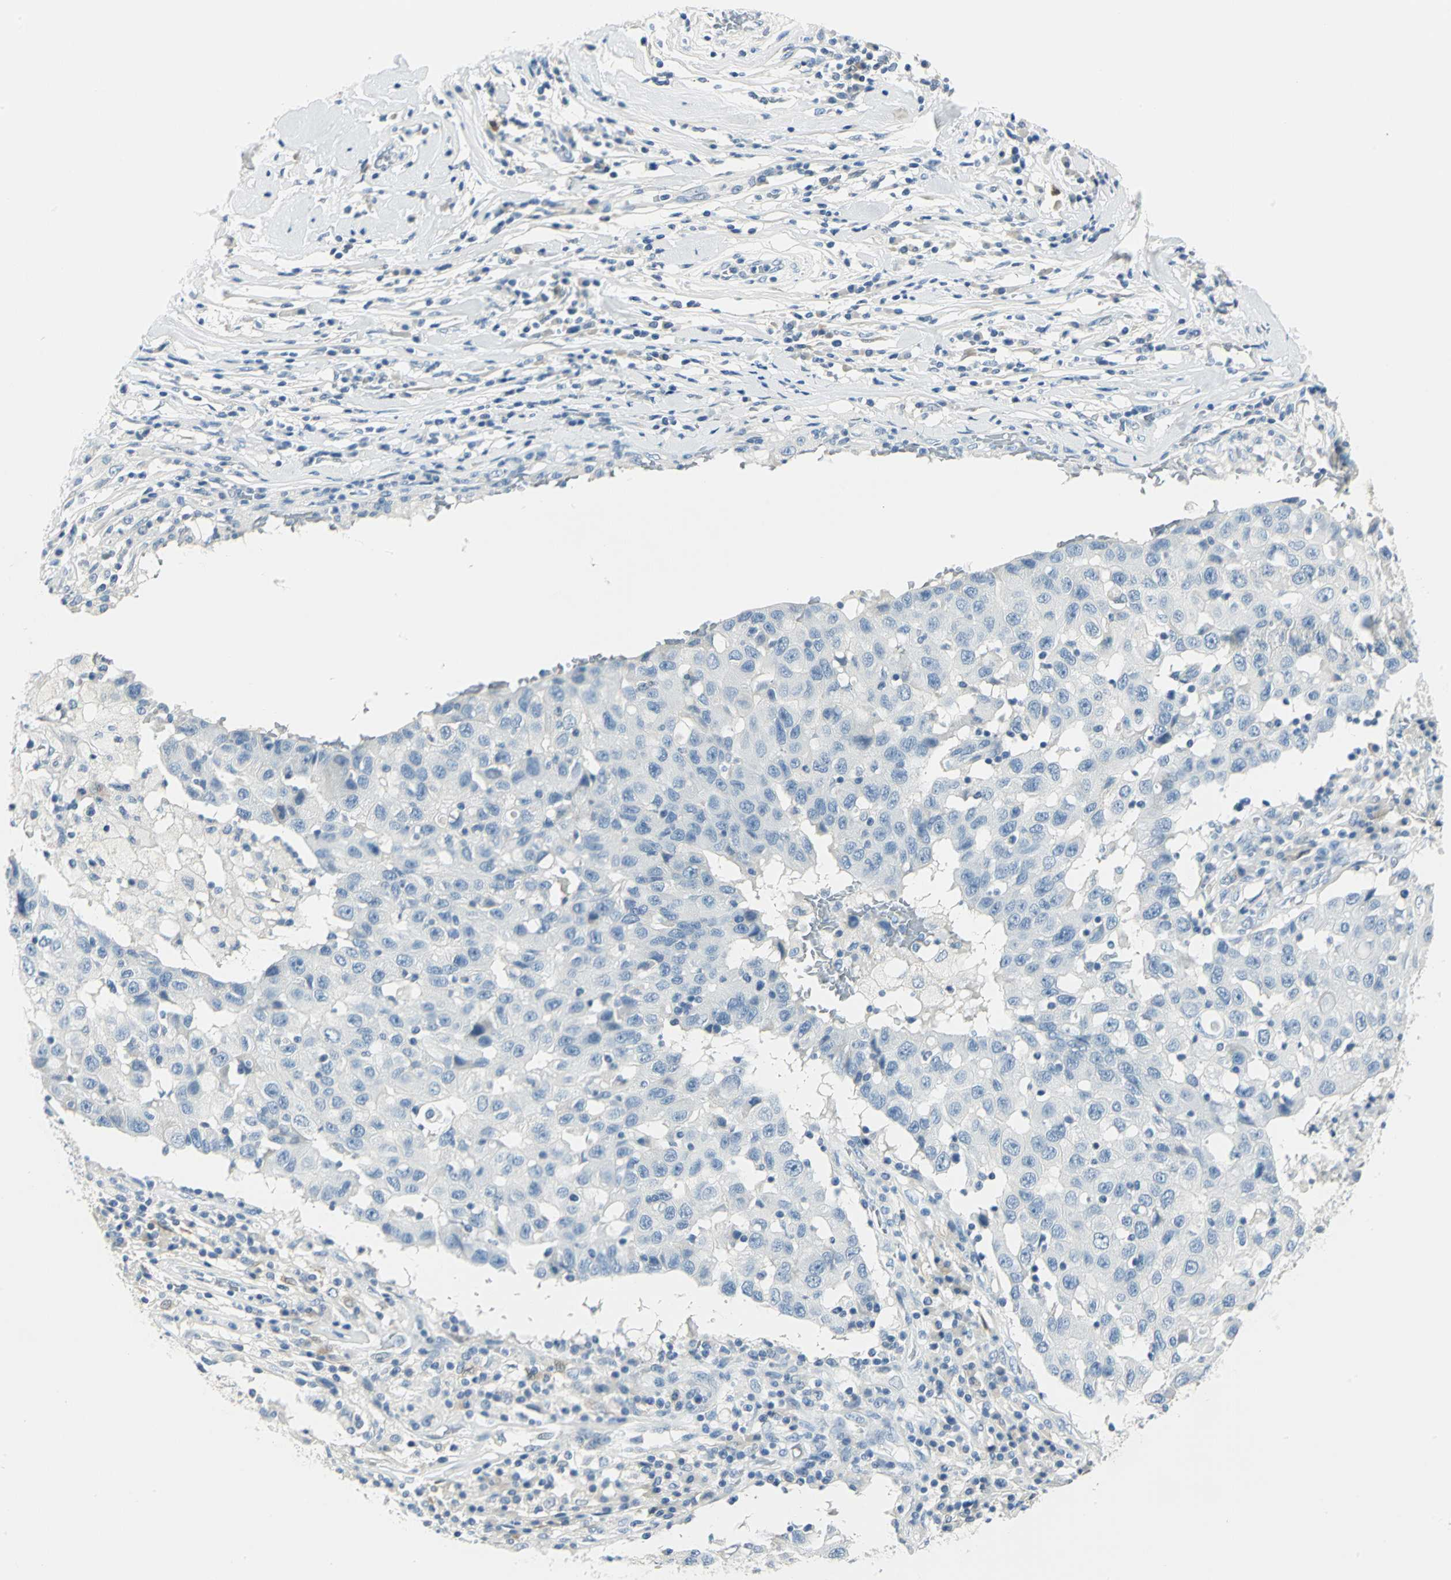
{"staining": {"intensity": "negative", "quantity": "none", "location": "none"}, "tissue": "breast cancer", "cell_type": "Tumor cells", "image_type": "cancer", "snomed": [{"axis": "morphology", "description": "Duct carcinoma"}, {"axis": "topography", "description": "Breast"}], "caption": "IHC of breast cancer (invasive ductal carcinoma) exhibits no positivity in tumor cells. The staining is performed using DAB brown chromogen with nuclei counter-stained in using hematoxylin.", "gene": "UCHL1", "patient": {"sex": "female", "age": 27}}